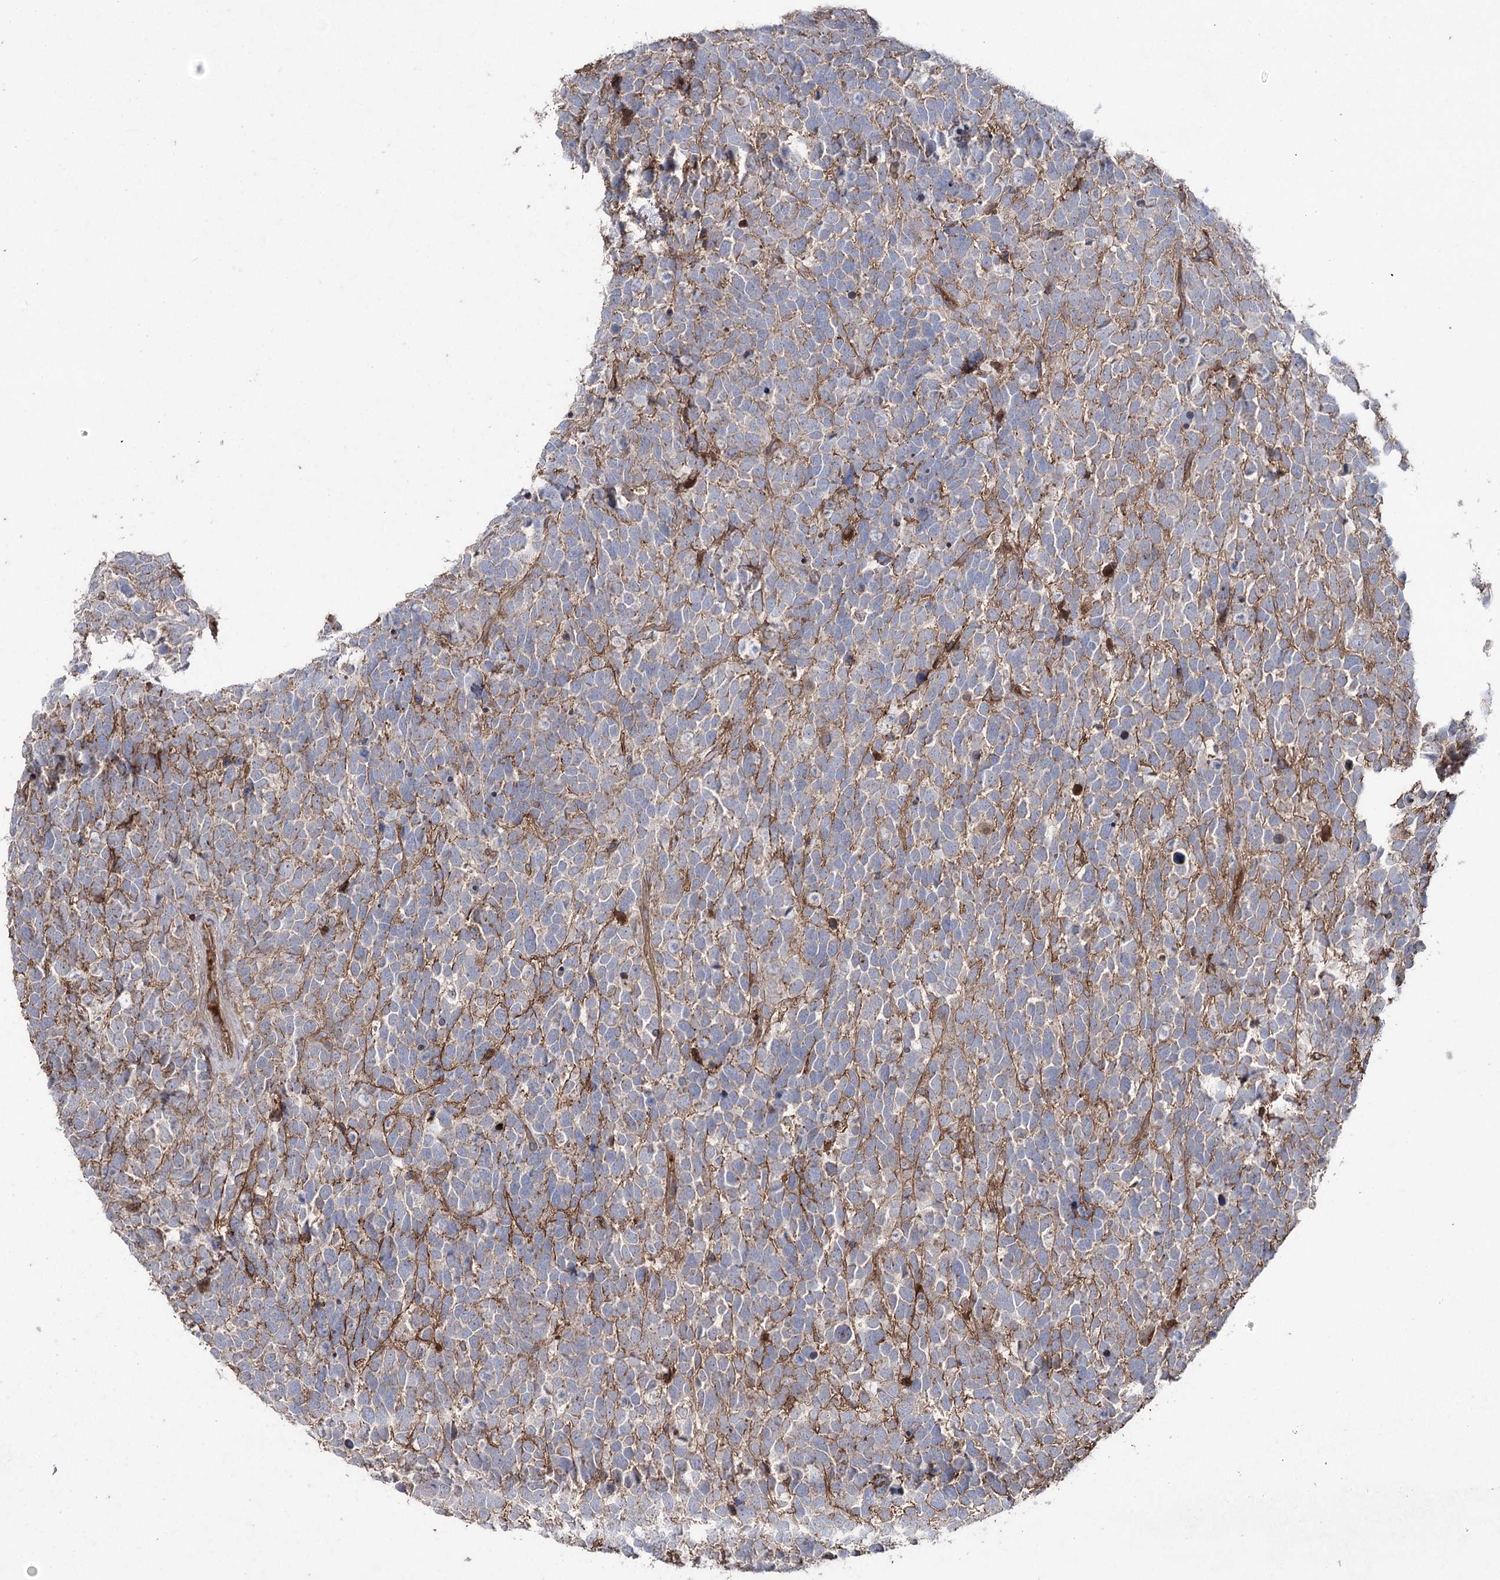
{"staining": {"intensity": "weak", "quantity": "<25%", "location": "cytoplasmic/membranous"}, "tissue": "urothelial cancer", "cell_type": "Tumor cells", "image_type": "cancer", "snomed": [{"axis": "morphology", "description": "Urothelial carcinoma, High grade"}, {"axis": "topography", "description": "Urinary bladder"}], "caption": "Tumor cells are negative for brown protein staining in urothelial cancer. (DAB immunohistochemistry (IHC) with hematoxylin counter stain).", "gene": "OTUD1", "patient": {"sex": "female", "age": 82}}